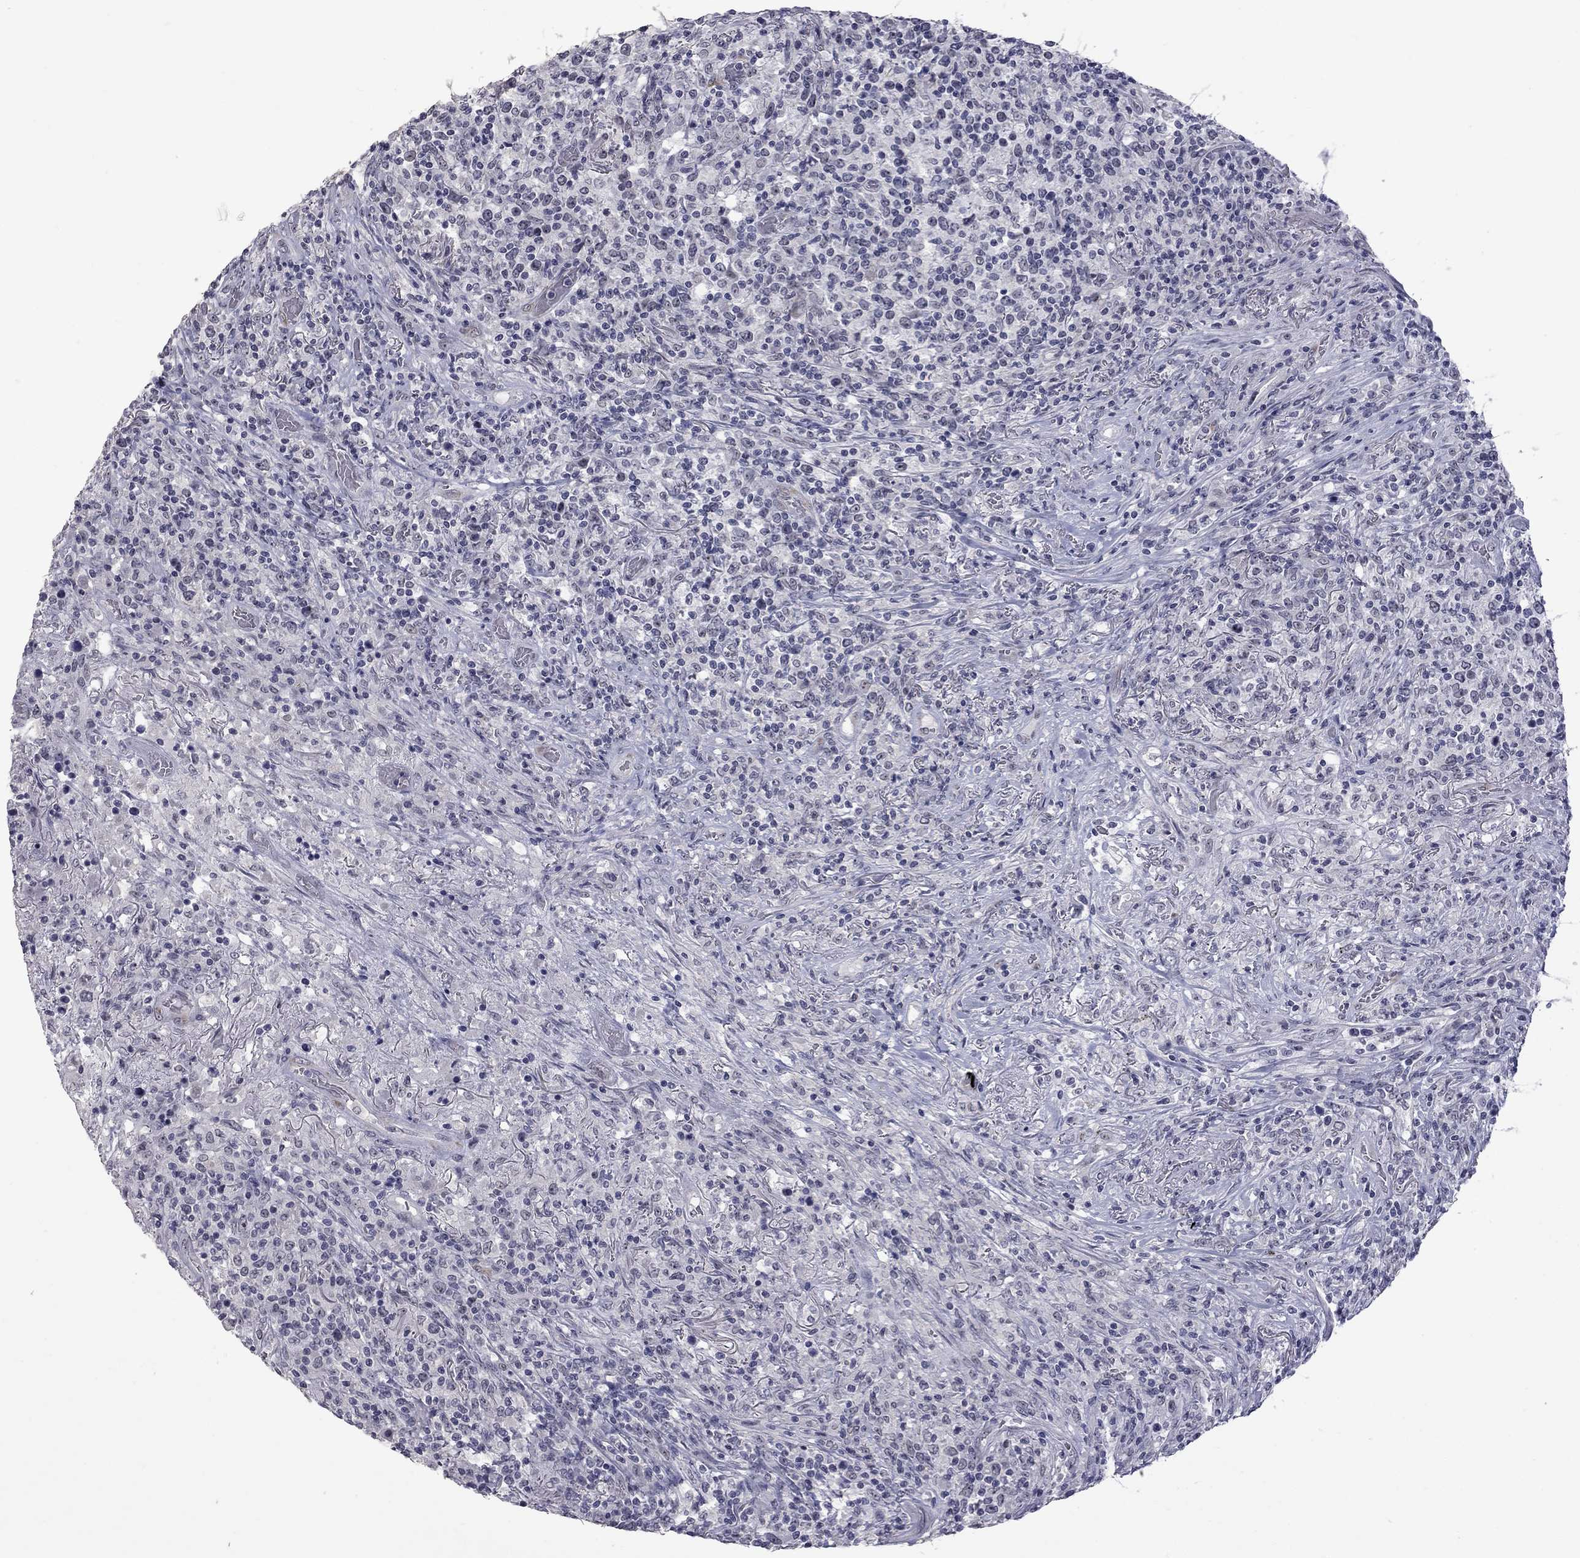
{"staining": {"intensity": "negative", "quantity": "none", "location": "none"}, "tissue": "lymphoma", "cell_type": "Tumor cells", "image_type": "cancer", "snomed": [{"axis": "morphology", "description": "Malignant lymphoma, non-Hodgkin's type, High grade"}, {"axis": "topography", "description": "Lung"}], "caption": "The immunohistochemistry (IHC) photomicrograph has no significant staining in tumor cells of high-grade malignant lymphoma, non-Hodgkin's type tissue.", "gene": "GSG1L", "patient": {"sex": "male", "age": 79}}